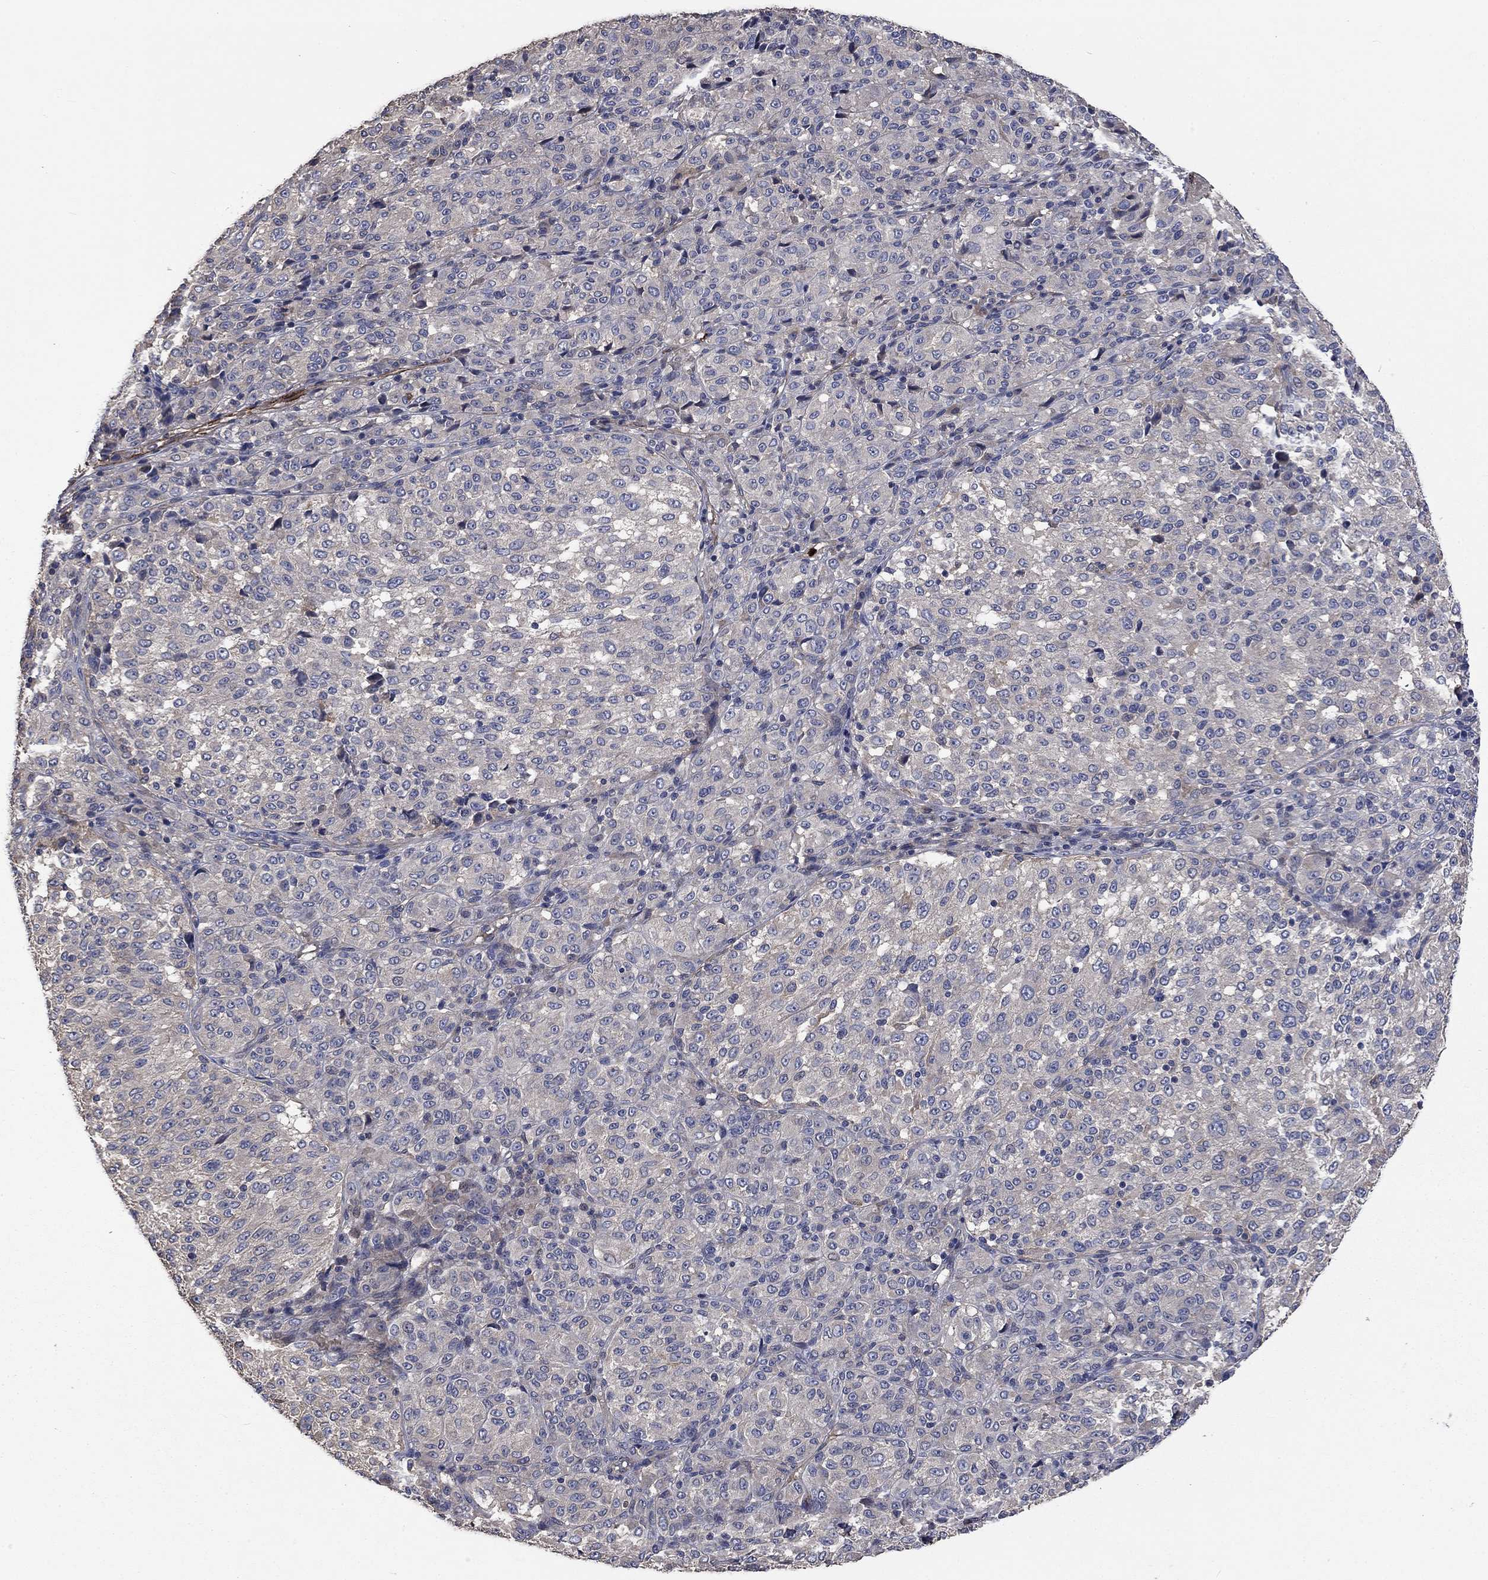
{"staining": {"intensity": "negative", "quantity": "none", "location": "none"}, "tissue": "melanoma", "cell_type": "Tumor cells", "image_type": "cancer", "snomed": [{"axis": "morphology", "description": "Malignant melanoma, Metastatic site"}, {"axis": "topography", "description": "Brain"}], "caption": "High magnification brightfield microscopy of melanoma stained with DAB (3,3'-diaminobenzidine) (brown) and counterstained with hematoxylin (blue): tumor cells show no significant staining.", "gene": "VCAN", "patient": {"sex": "female", "age": 56}}